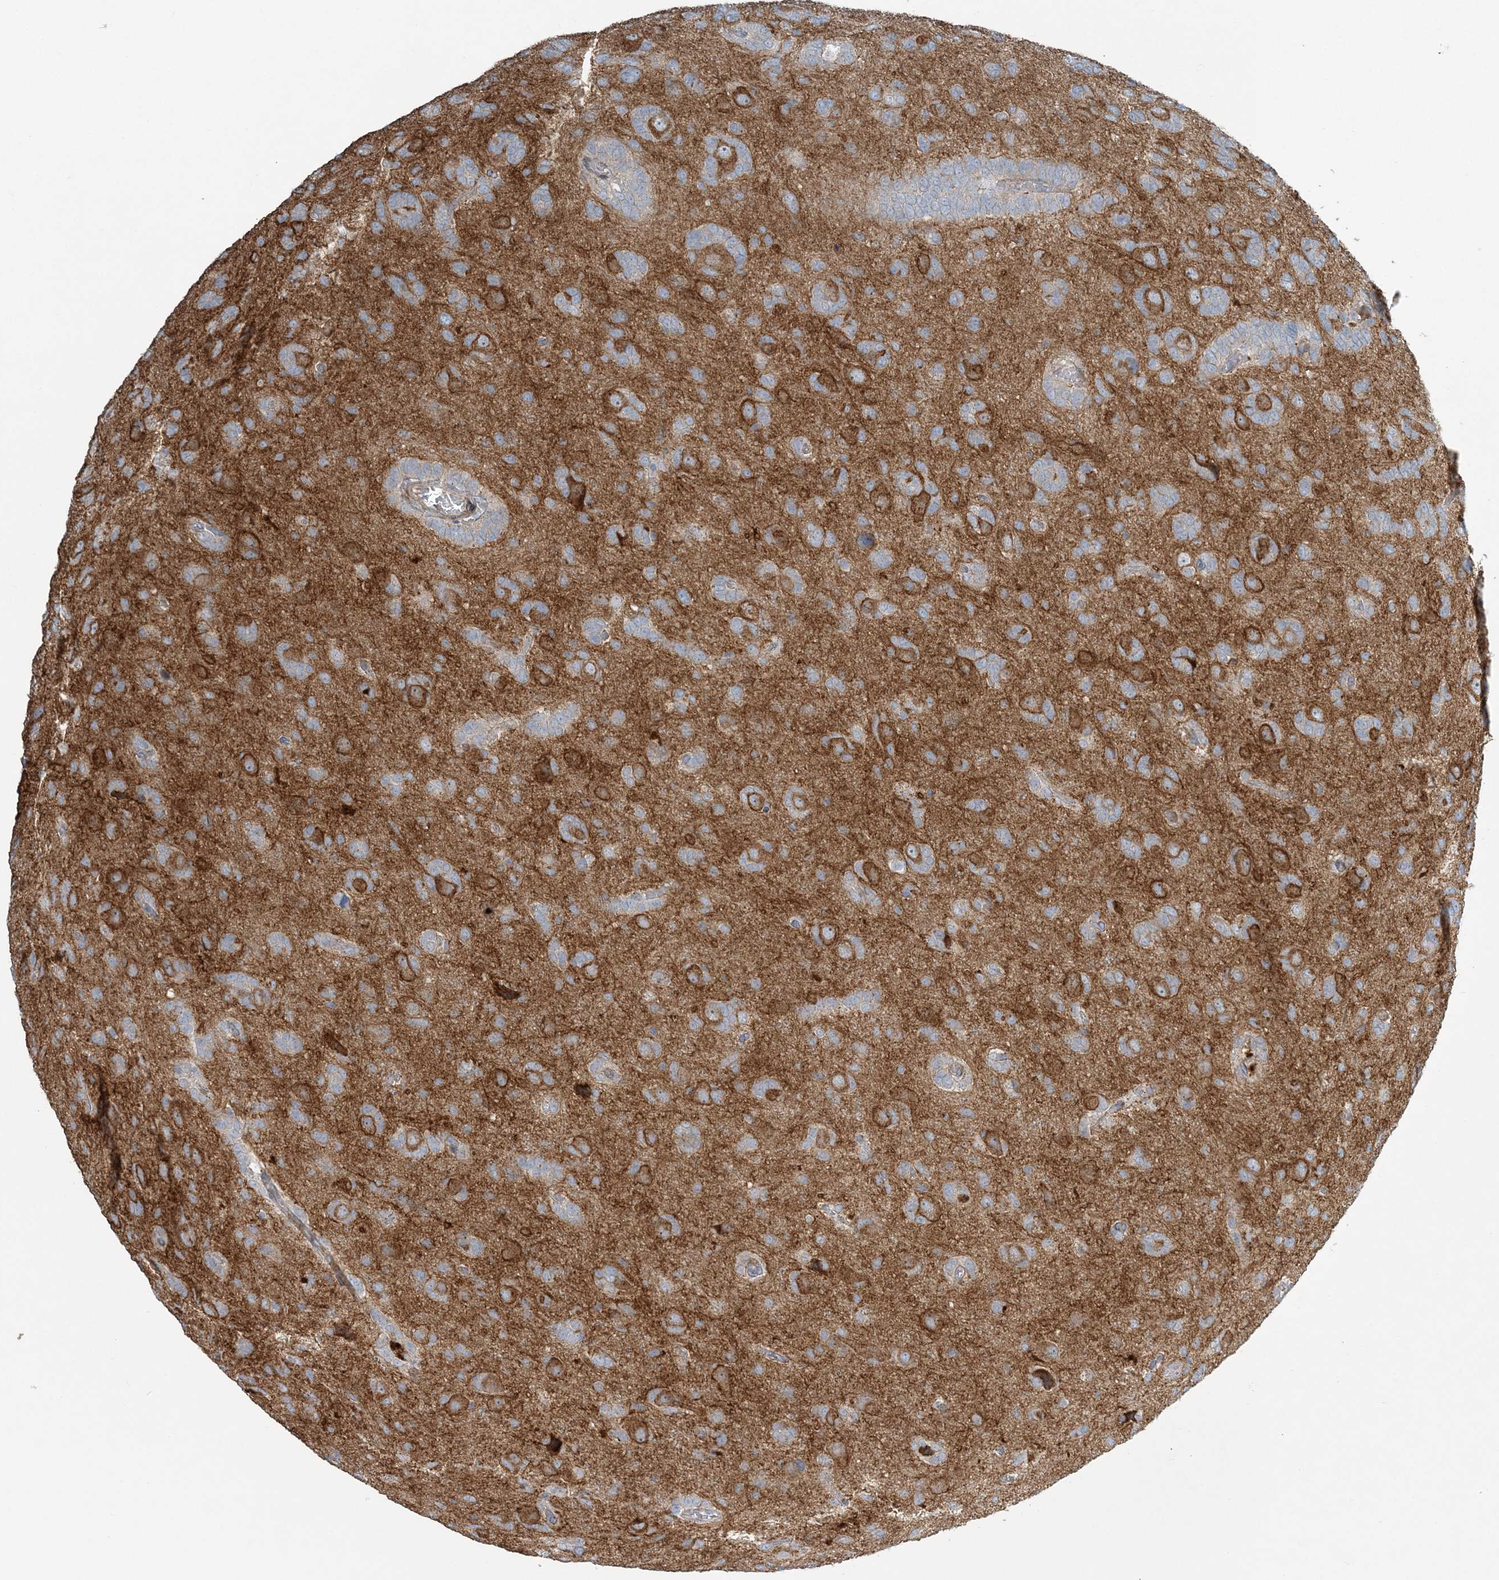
{"staining": {"intensity": "negative", "quantity": "none", "location": "none"}, "tissue": "glioma", "cell_type": "Tumor cells", "image_type": "cancer", "snomed": [{"axis": "morphology", "description": "Glioma, malignant, High grade"}, {"axis": "topography", "description": "Brain"}], "caption": "IHC histopathology image of neoplastic tissue: glioma stained with DAB (3,3'-diaminobenzidine) reveals no significant protein staining in tumor cells. (DAB (3,3'-diaminobenzidine) immunohistochemistry, high magnification).", "gene": "SLC4A10", "patient": {"sex": "female", "age": 59}}